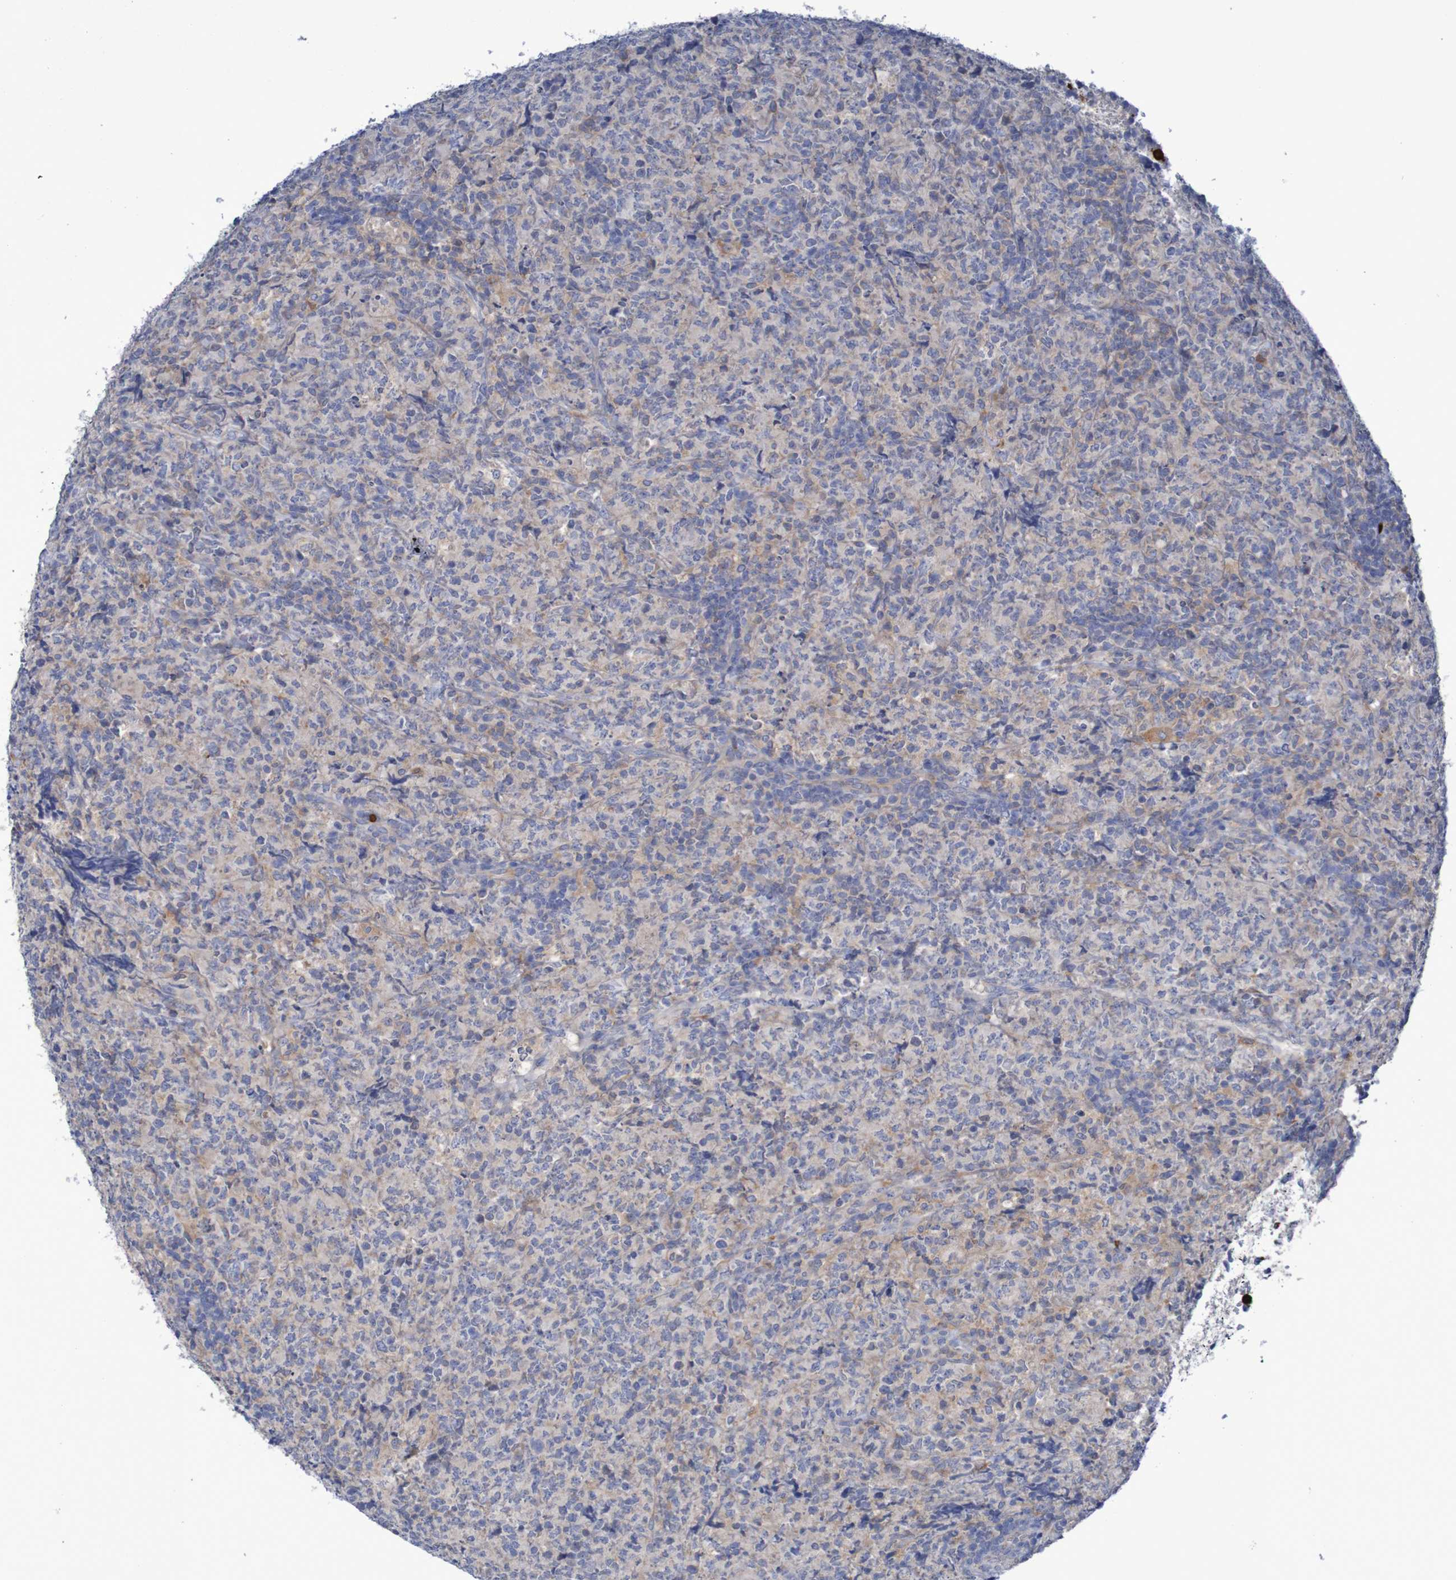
{"staining": {"intensity": "weak", "quantity": "<25%", "location": "cytoplasmic/membranous"}, "tissue": "lymphoma", "cell_type": "Tumor cells", "image_type": "cancer", "snomed": [{"axis": "morphology", "description": "Malignant lymphoma, non-Hodgkin's type, High grade"}, {"axis": "topography", "description": "Tonsil"}], "caption": "A photomicrograph of human malignant lymphoma, non-Hodgkin's type (high-grade) is negative for staining in tumor cells. Nuclei are stained in blue.", "gene": "PARP4", "patient": {"sex": "female", "age": 36}}